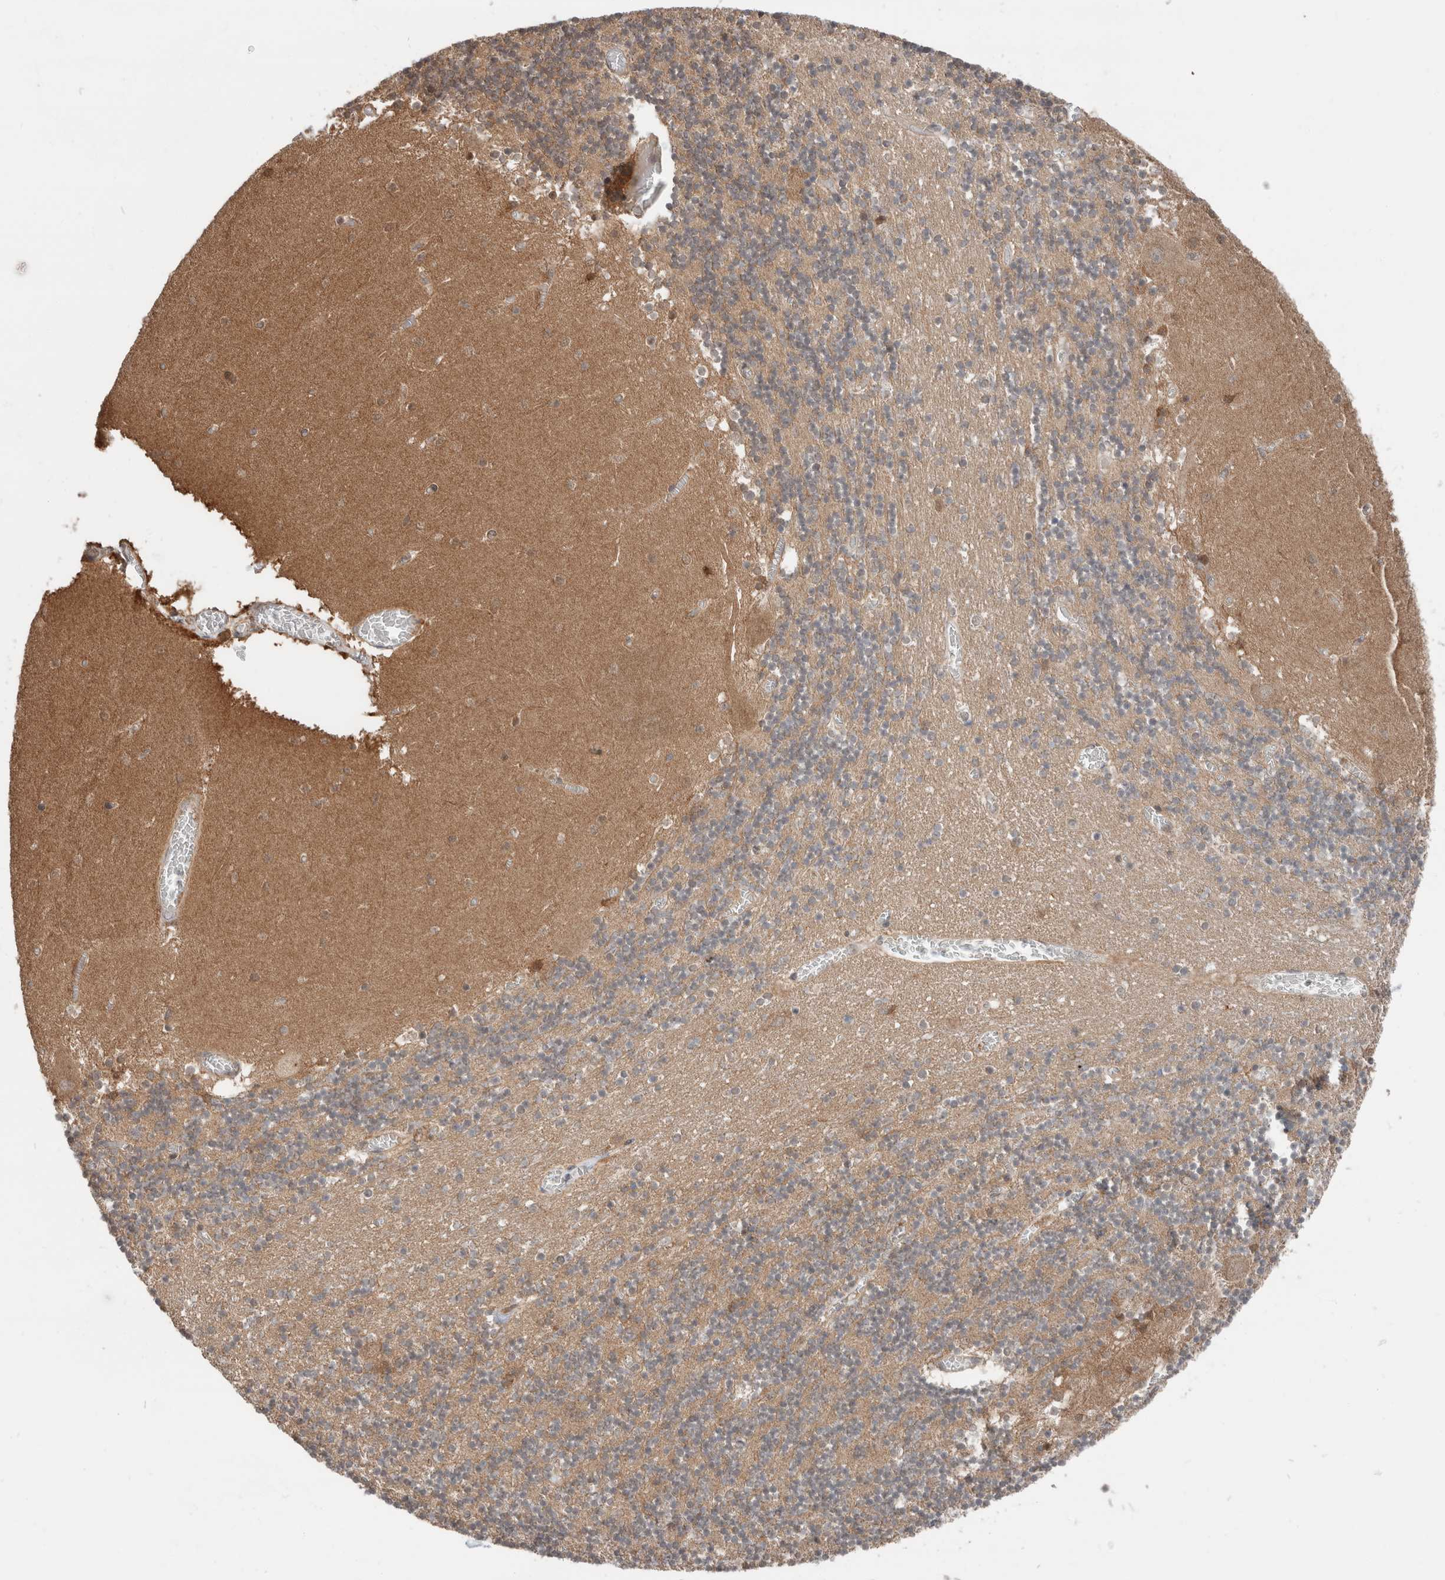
{"staining": {"intensity": "moderate", "quantity": ">75%", "location": "cytoplasmic/membranous,nuclear"}, "tissue": "cerebellum", "cell_type": "Cells in granular layer", "image_type": "normal", "snomed": [{"axis": "morphology", "description": "Normal tissue, NOS"}, {"axis": "topography", "description": "Cerebellum"}], "caption": "Protein expression analysis of normal cerebellum shows moderate cytoplasmic/membranous,nuclear staining in about >75% of cells in granular layer.", "gene": "XPNPEP1", "patient": {"sex": "female", "age": 28}}